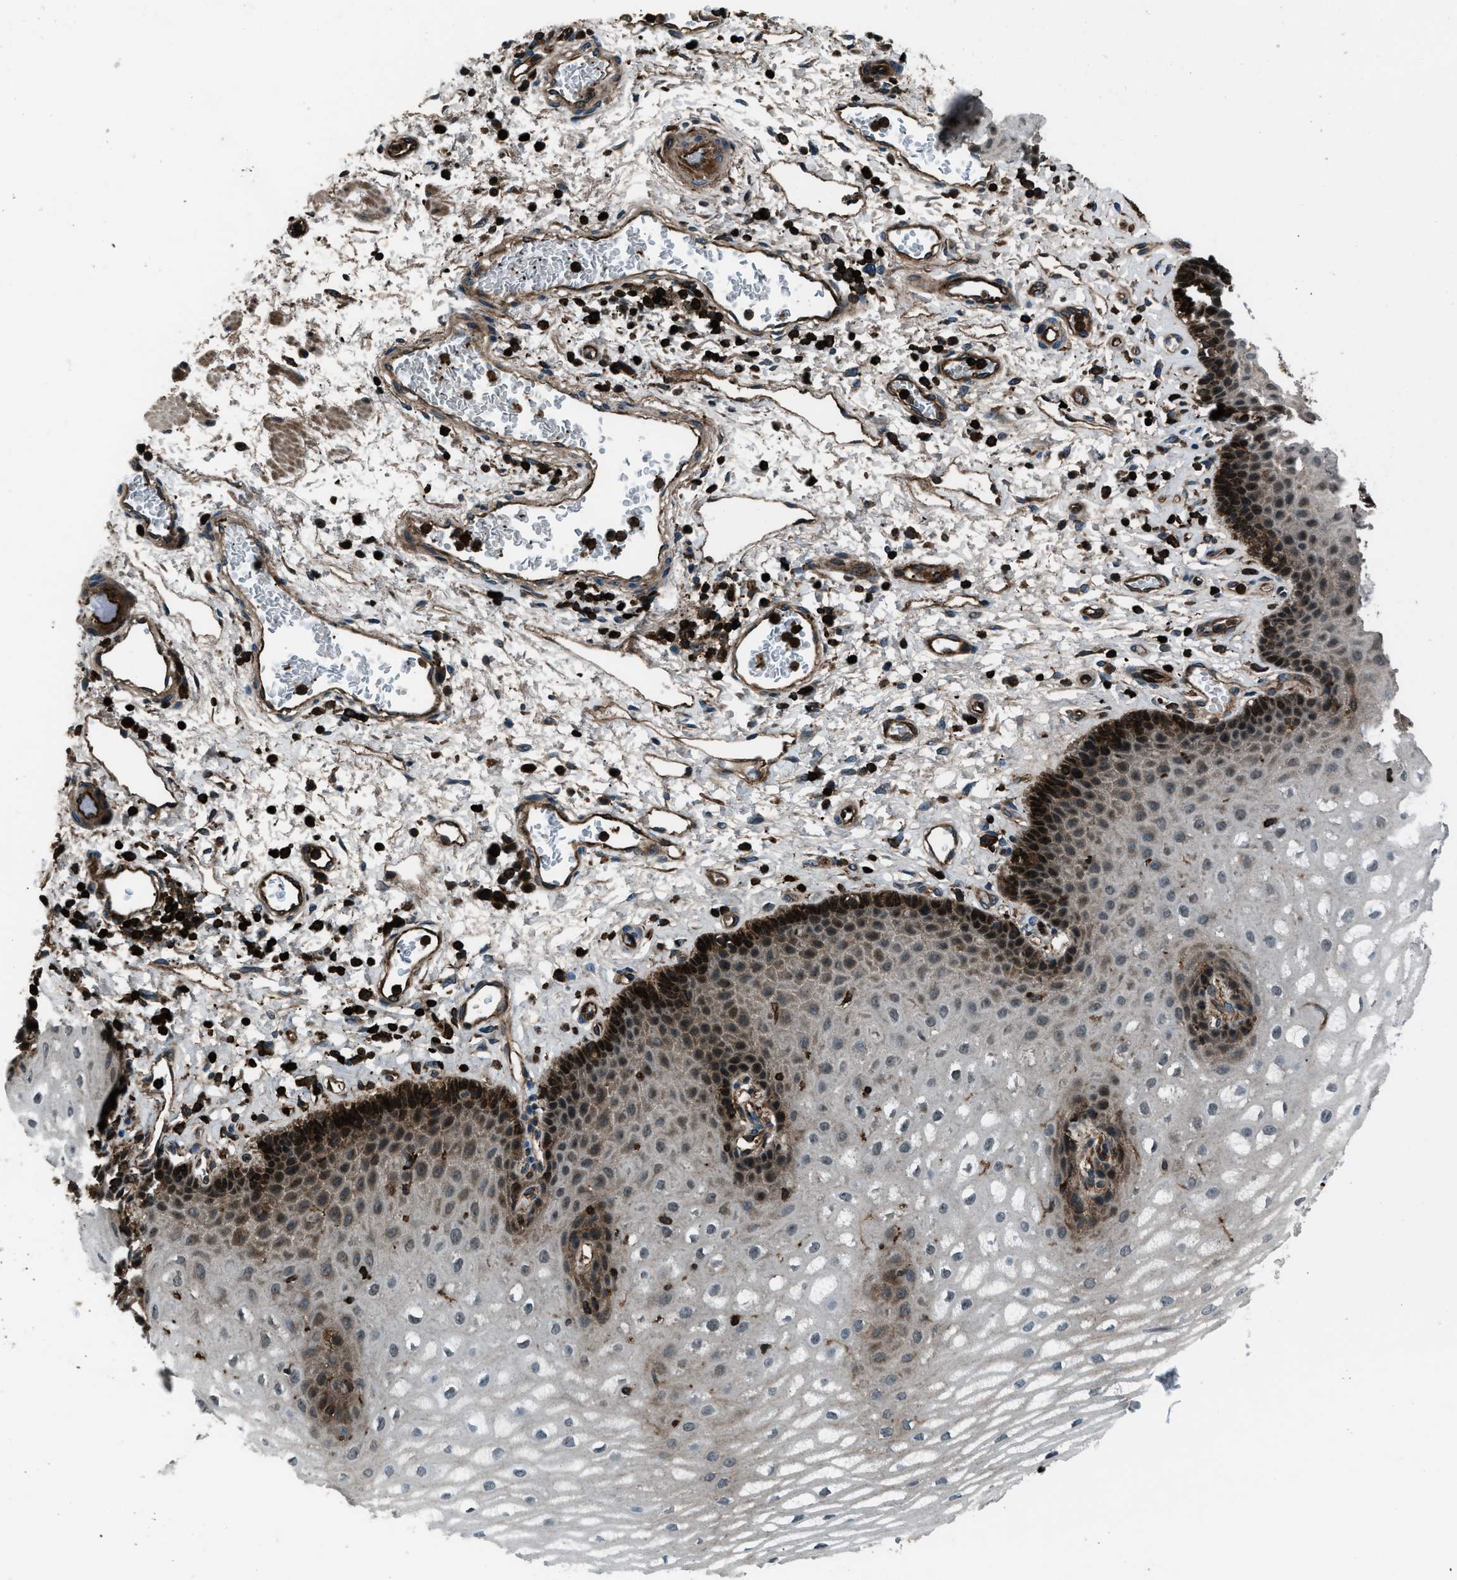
{"staining": {"intensity": "strong", "quantity": "25%-75%", "location": "cytoplasmic/membranous,nuclear"}, "tissue": "esophagus", "cell_type": "Squamous epithelial cells", "image_type": "normal", "snomed": [{"axis": "morphology", "description": "Normal tissue, NOS"}, {"axis": "topography", "description": "Esophagus"}], "caption": "Strong cytoplasmic/membranous,nuclear staining for a protein is appreciated in about 25%-75% of squamous epithelial cells of unremarkable esophagus using immunohistochemistry.", "gene": "SNX30", "patient": {"sex": "male", "age": 54}}